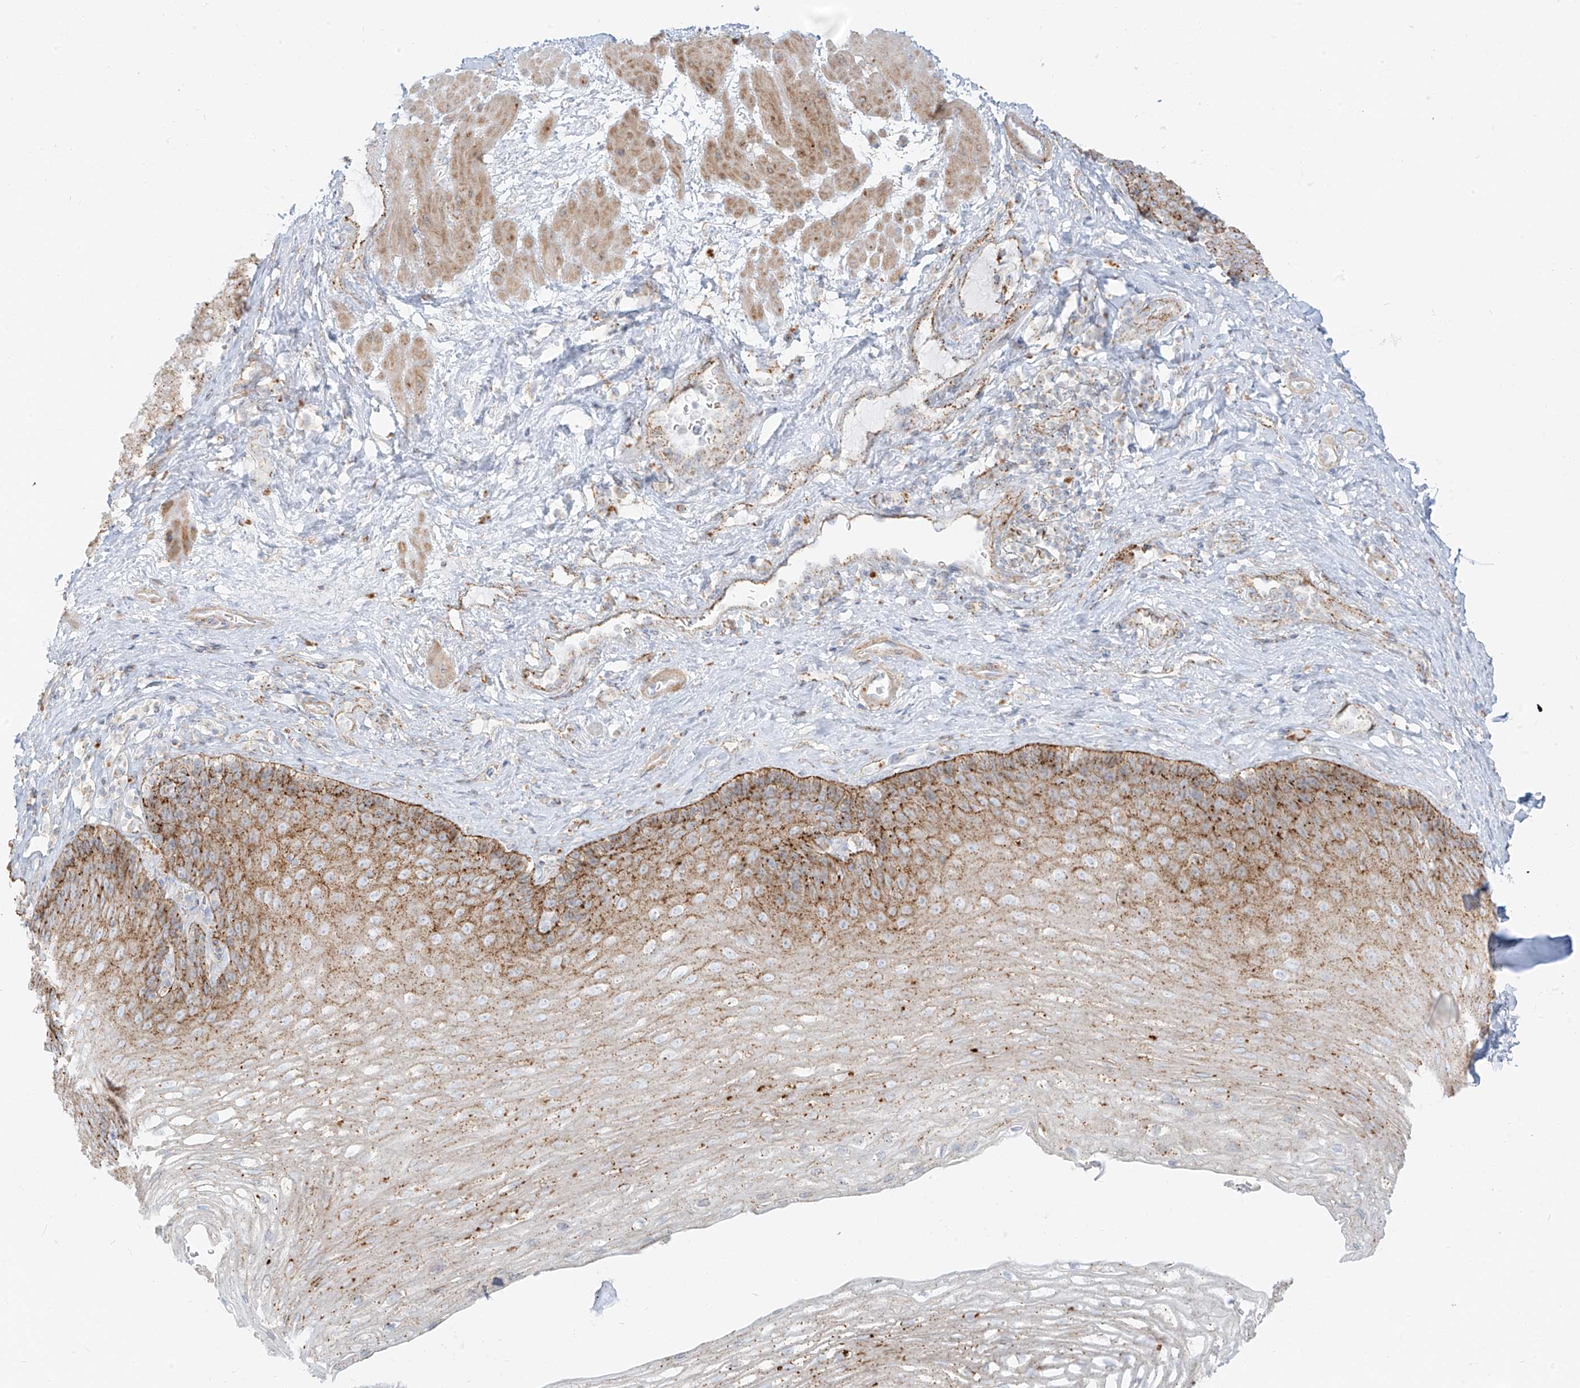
{"staining": {"intensity": "moderate", "quantity": "25%-75%", "location": "cytoplasmic/membranous"}, "tissue": "esophagus", "cell_type": "Squamous epithelial cells", "image_type": "normal", "snomed": [{"axis": "morphology", "description": "Normal tissue, NOS"}, {"axis": "topography", "description": "Esophagus"}], "caption": "Immunohistochemical staining of unremarkable human esophagus shows 25%-75% levels of moderate cytoplasmic/membranous protein expression in approximately 25%-75% of squamous epithelial cells.", "gene": "SLC35F6", "patient": {"sex": "female", "age": 66}}